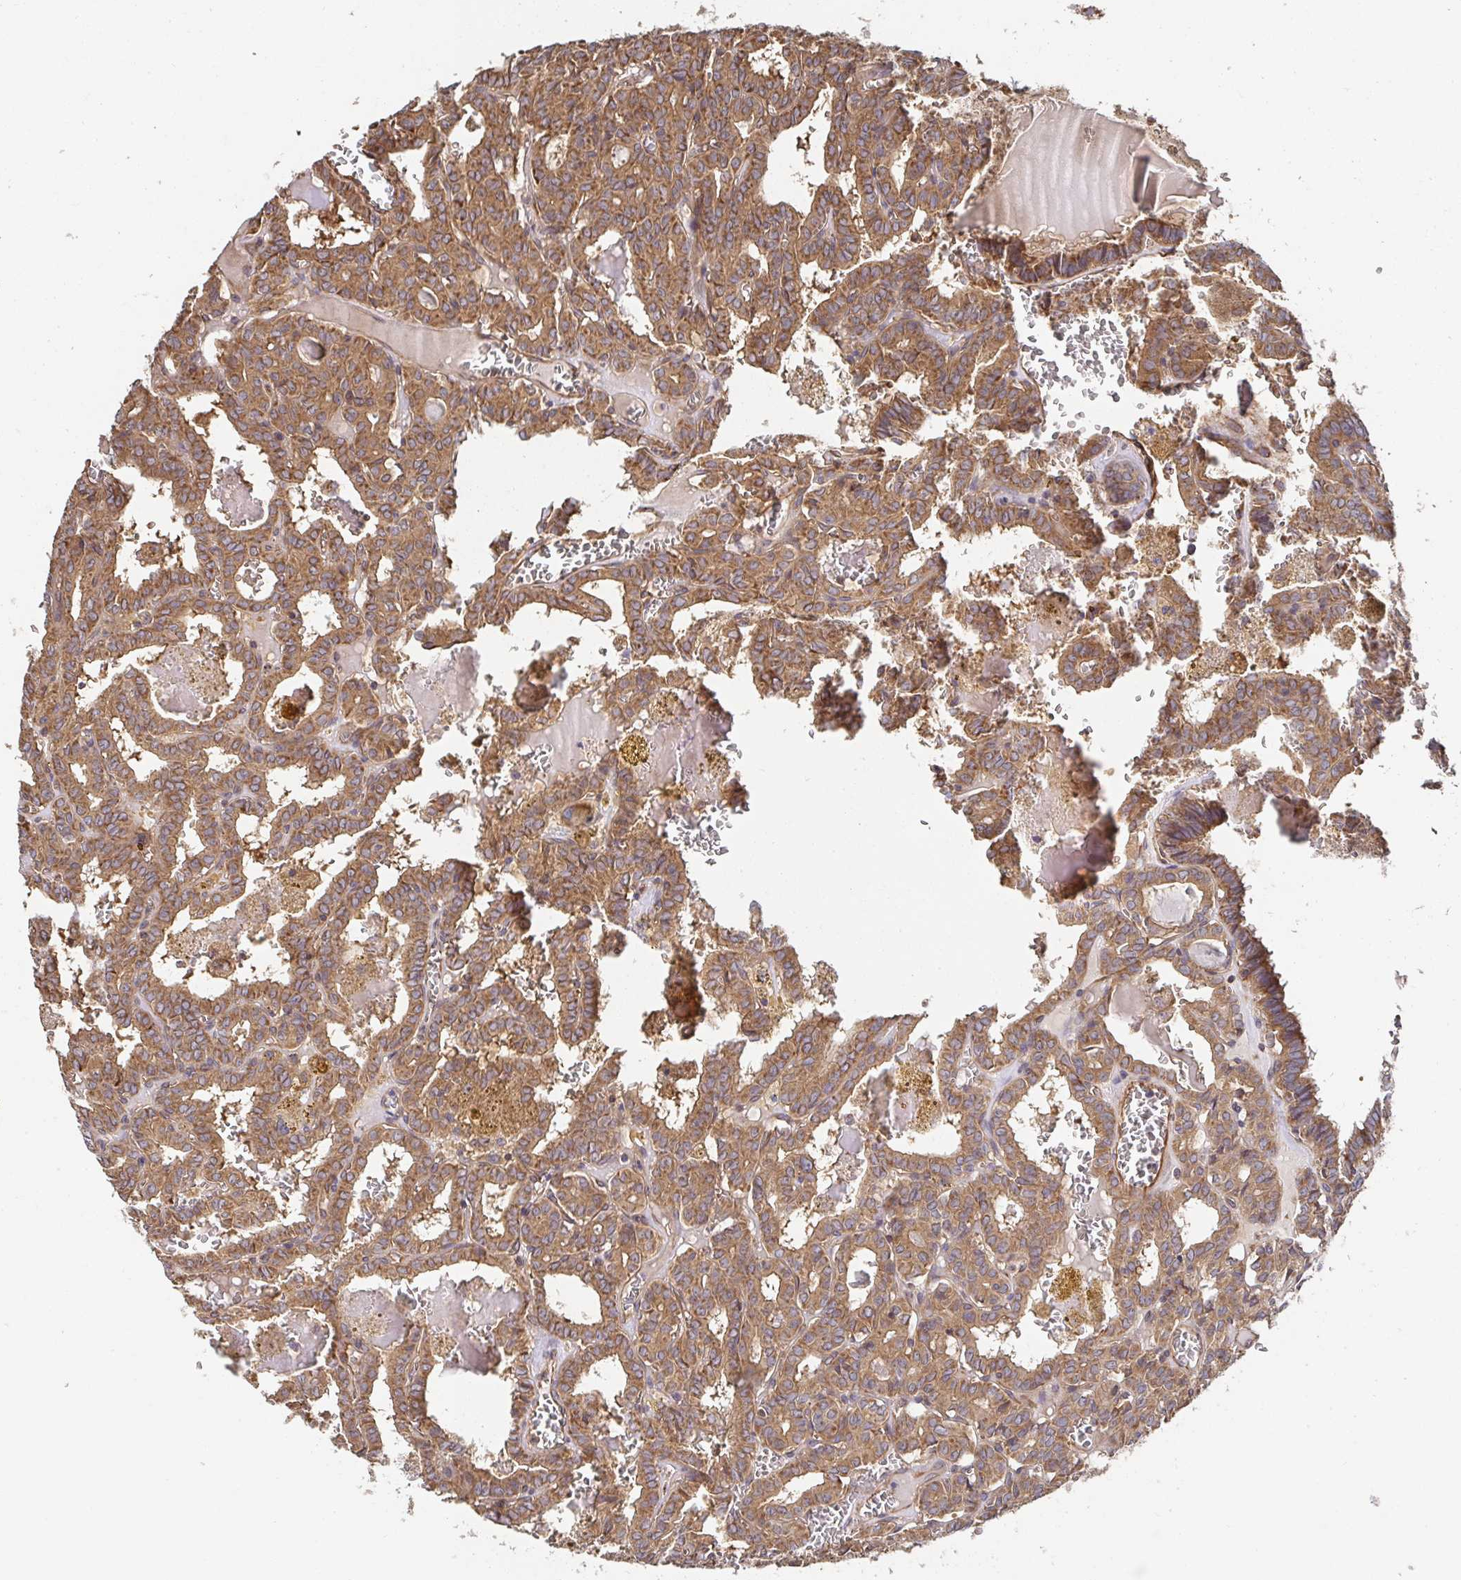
{"staining": {"intensity": "moderate", "quantity": ">75%", "location": "cytoplasmic/membranous"}, "tissue": "thyroid cancer", "cell_type": "Tumor cells", "image_type": "cancer", "snomed": [{"axis": "morphology", "description": "Papillary adenocarcinoma, NOS"}, {"axis": "topography", "description": "Thyroid gland"}], "caption": "DAB (3,3'-diaminobenzidine) immunohistochemical staining of thyroid cancer (papillary adenocarcinoma) reveals moderate cytoplasmic/membranous protein expression in about >75% of tumor cells.", "gene": "APBB1", "patient": {"sex": "female", "age": 39}}